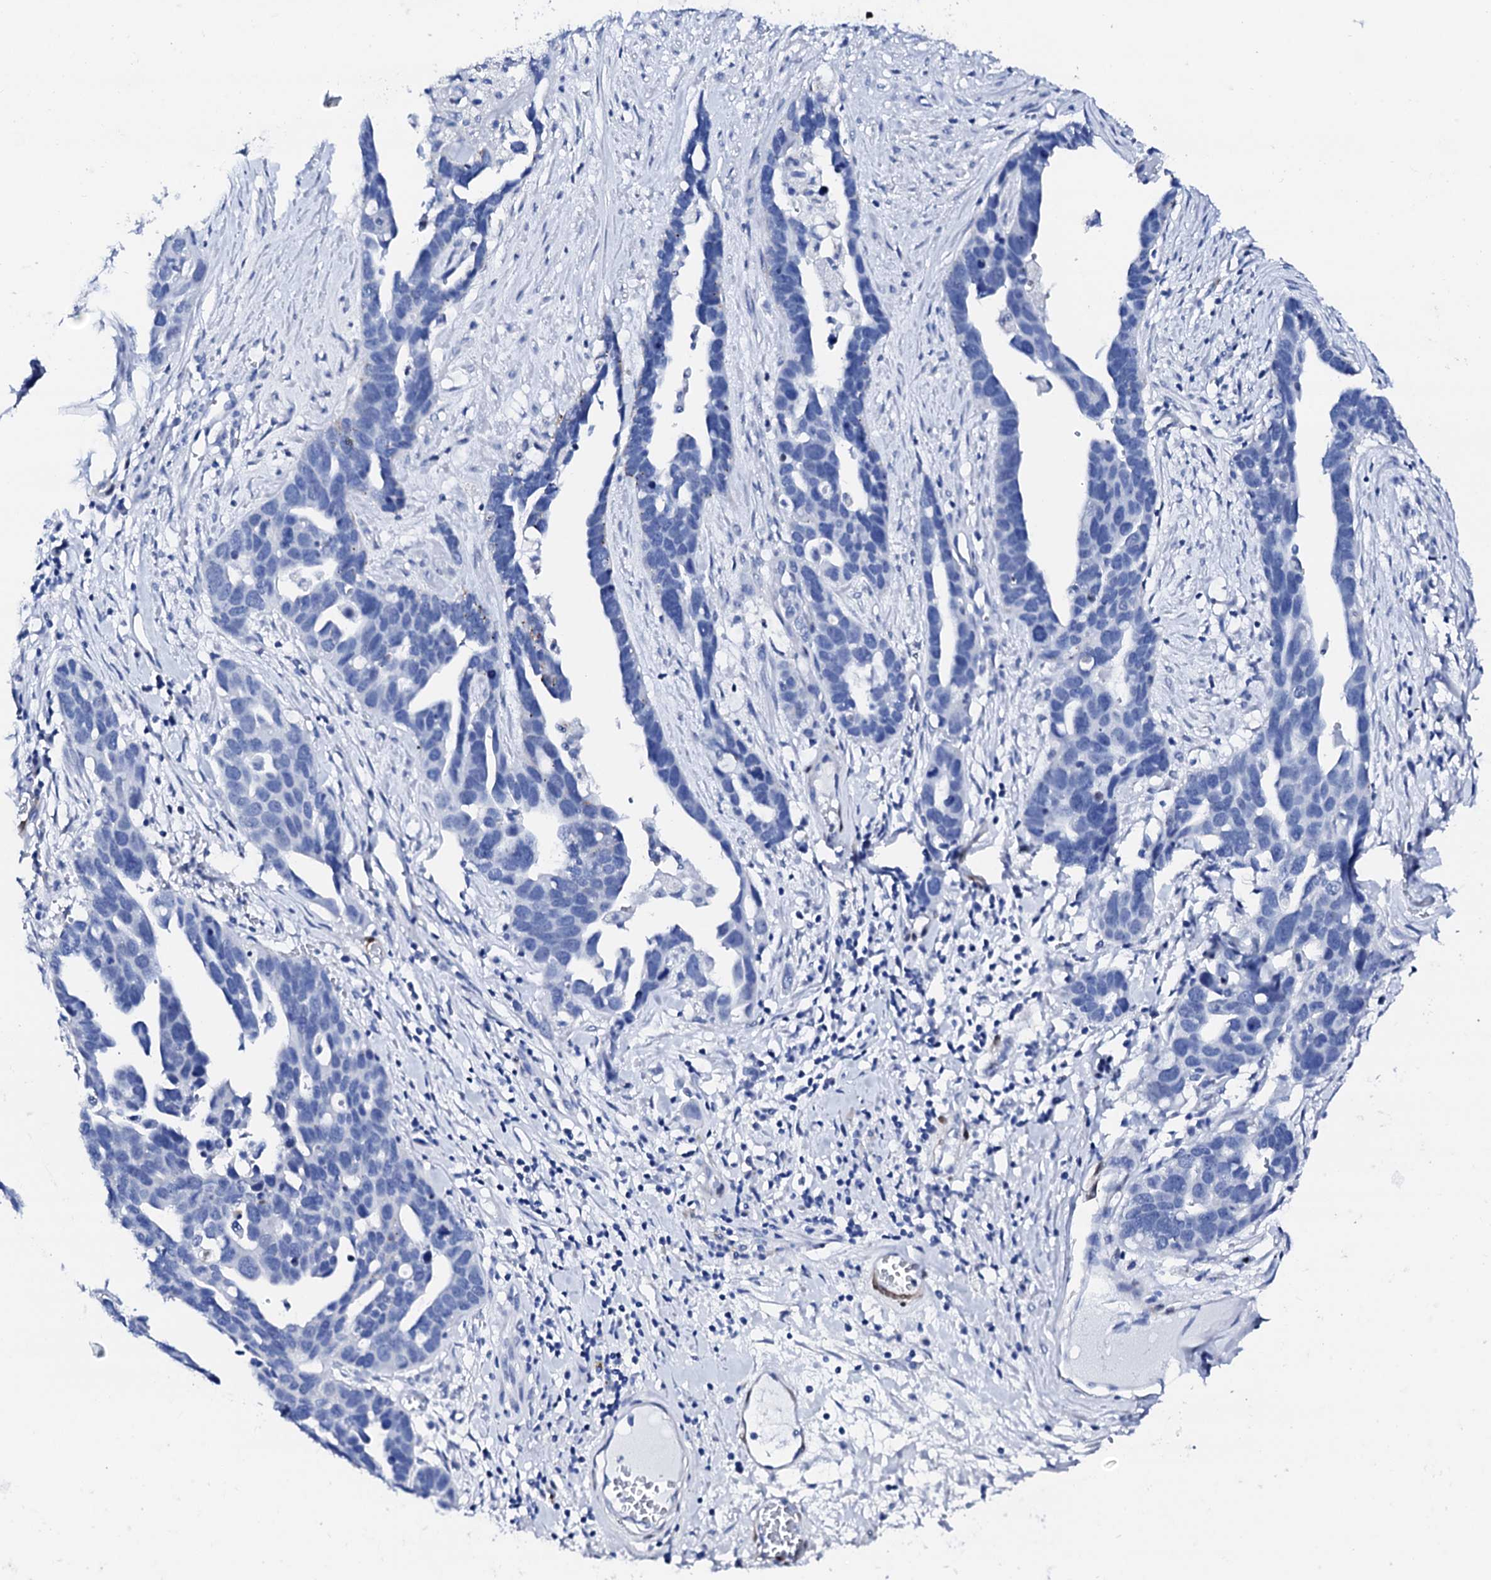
{"staining": {"intensity": "negative", "quantity": "none", "location": "none"}, "tissue": "ovarian cancer", "cell_type": "Tumor cells", "image_type": "cancer", "snomed": [{"axis": "morphology", "description": "Cystadenocarcinoma, serous, NOS"}, {"axis": "topography", "description": "Ovary"}], "caption": "Ovarian serous cystadenocarcinoma was stained to show a protein in brown. There is no significant staining in tumor cells. (Immunohistochemistry, brightfield microscopy, high magnification).", "gene": "NRIP2", "patient": {"sex": "female", "age": 54}}